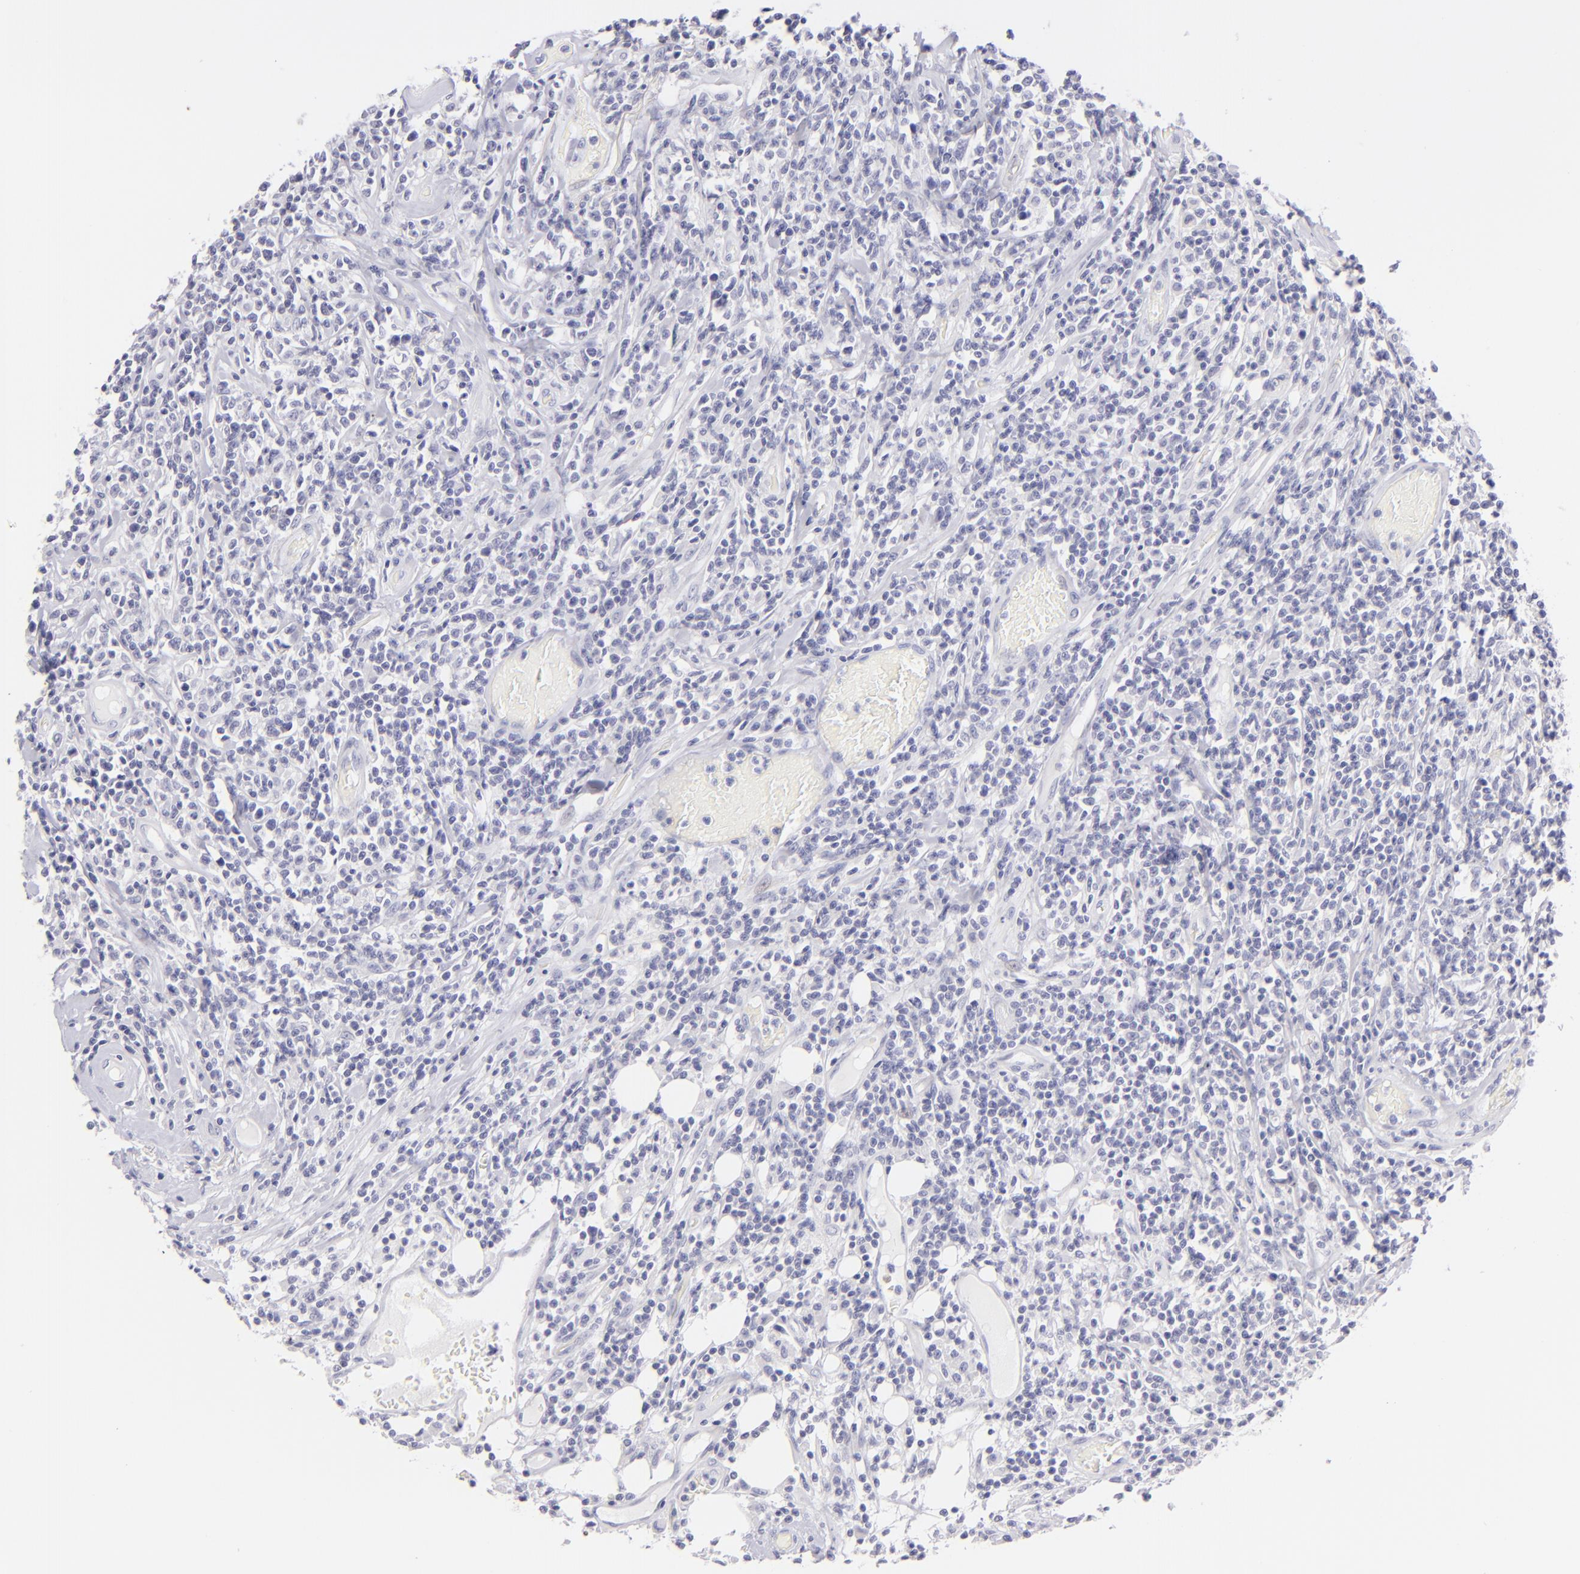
{"staining": {"intensity": "negative", "quantity": "none", "location": "none"}, "tissue": "lymphoma", "cell_type": "Tumor cells", "image_type": "cancer", "snomed": [{"axis": "morphology", "description": "Malignant lymphoma, non-Hodgkin's type, High grade"}, {"axis": "topography", "description": "Colon"}], "caption": "Immunohistochemical staining of malignant lymphoma, non-Hodgkin's type (high-grade) reveals no significant staining in tumor cells.", "gene": "CLDN4", "patient": {"sex": "male", "age": 82}}